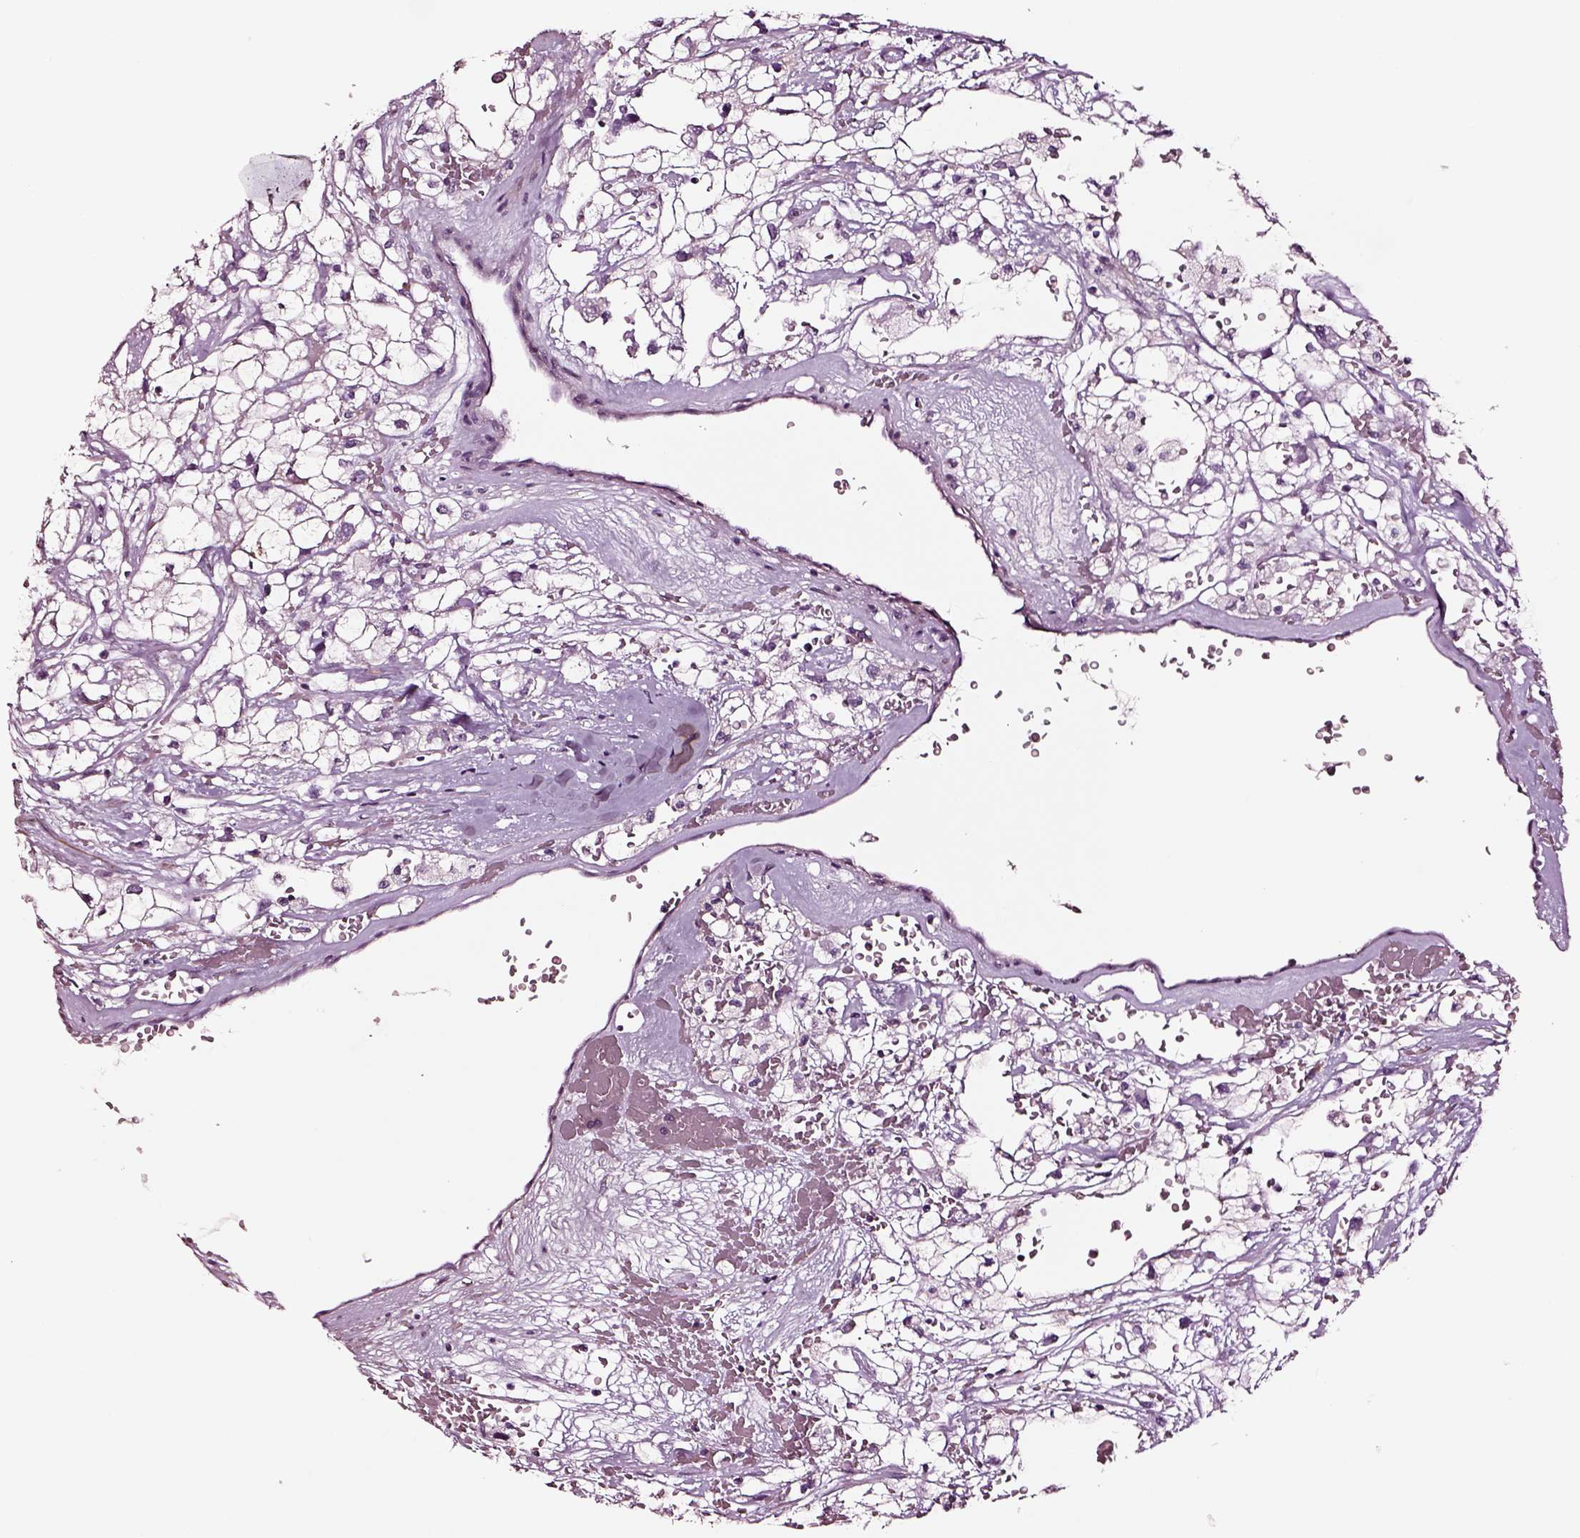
{"staining": {"intensity": "negative", "quantity": "none", "location": "none"}, "tissue": "renal cancer", "cell_type": "Tumor cells", "image_type": "cancer", "snomed": [{"axis": "morphology", "description": "Adenocarcinoma, NOS"}, {"axis": "topography", "description": "Kidney"}], "caption": "An immunohistochemistry image of adenocarcinoma (renal) is shown. There is no staining in tumor cells of adenocarcinoma (renal).", "gene": "SOX10", "patient": {"sex": "male", "age": 59}}